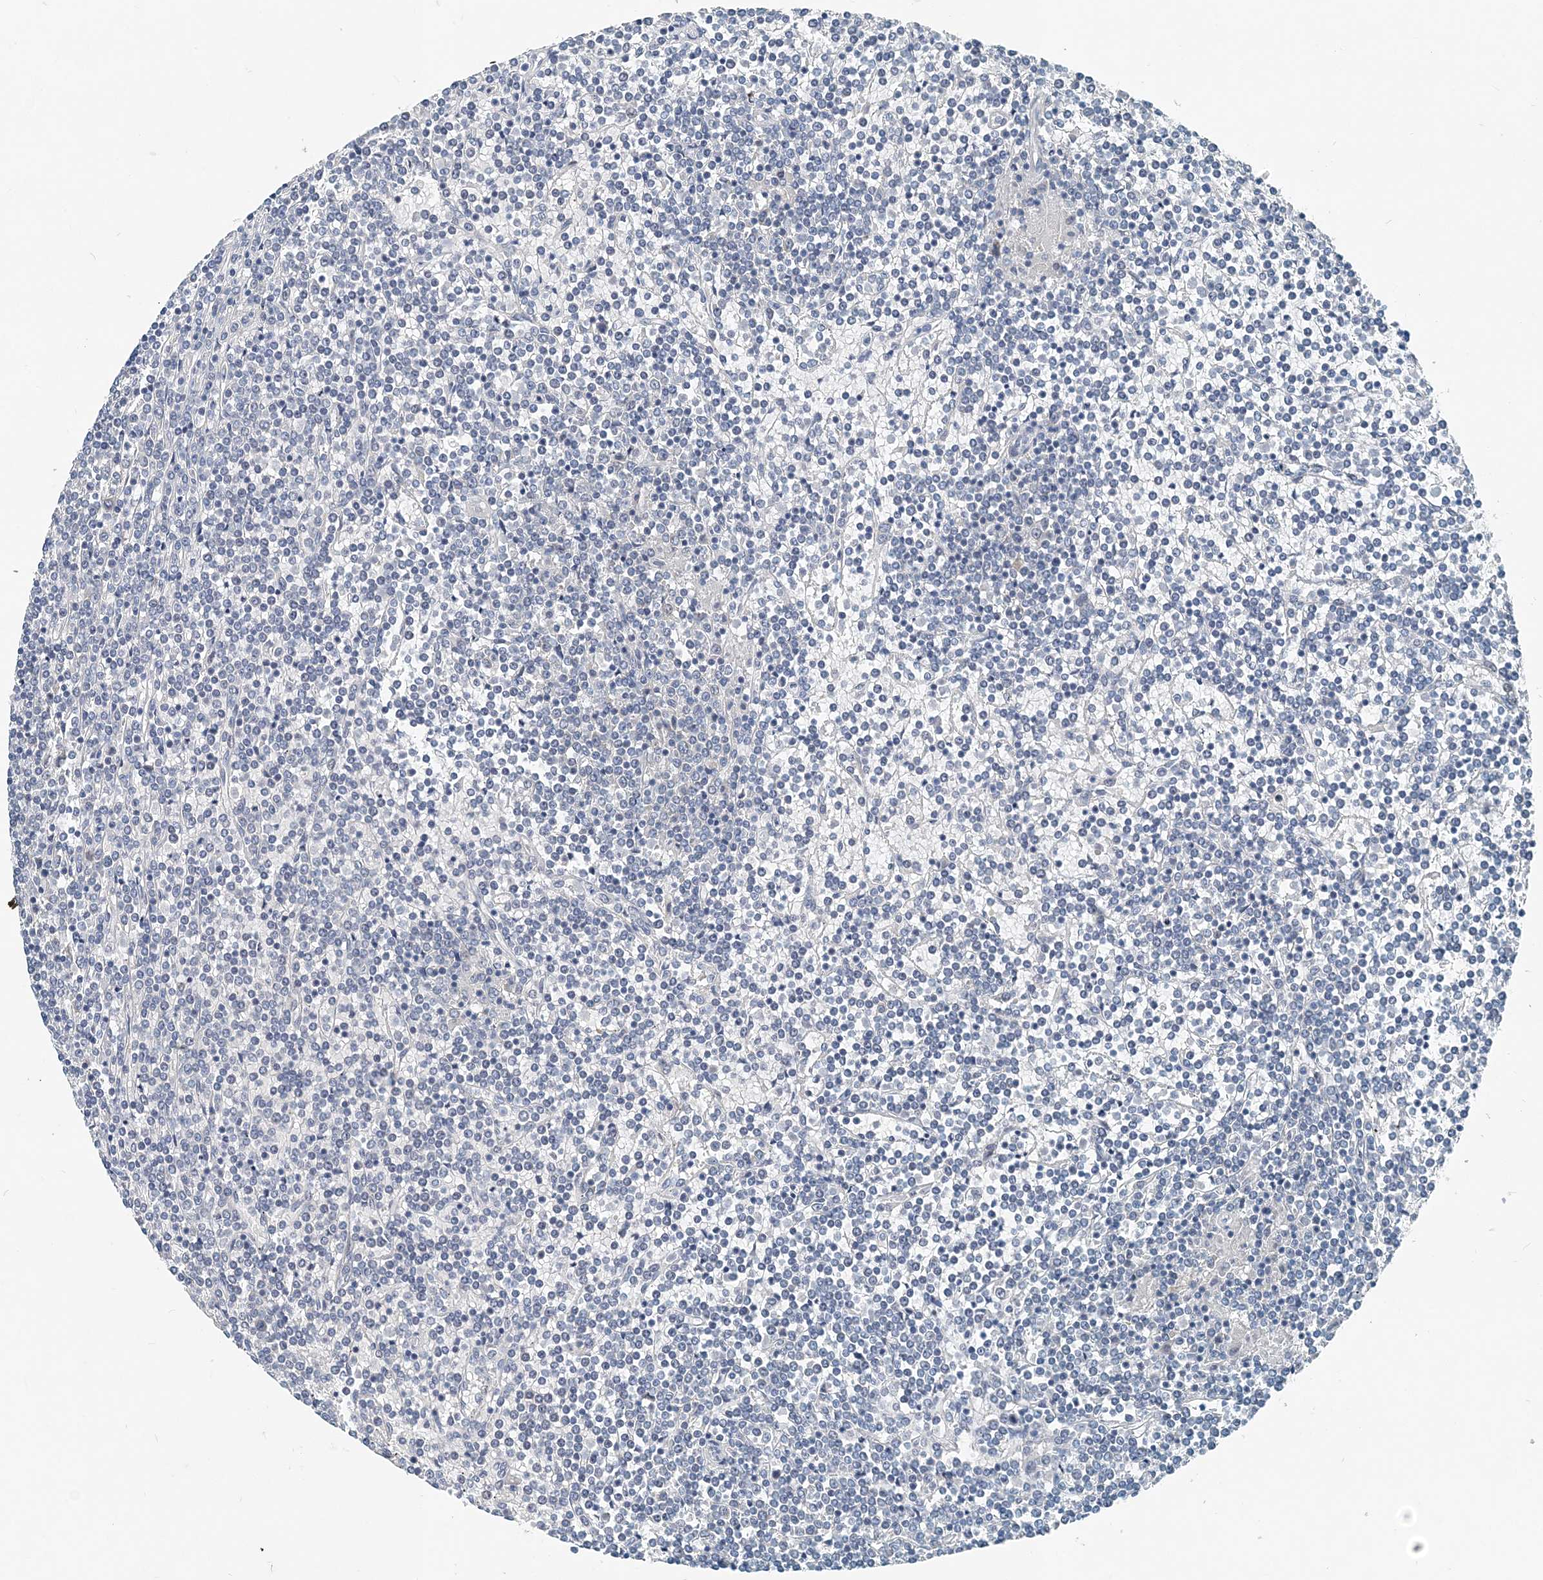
{"staining": {"intensity": "negative", "quantity": "none", "location": "none"}, "tissue": "lymphoma", "cell_type": "Tumor cells", "image_type": "cancer", "snomed": [{"axis": "morphology", "description": "Malignant lymphoma, non-Hodgkin's type, Low grade"}, {"axis": "topography", "description": "Spleen"}], "caption": "Immunohistochemical staining of lymphoma exhibits no significant expression in tumor cells. (DAB IHC with hematoxylin counter stain).", "gene": "EEF1A2", "patient": {"sex": "female", "age": 19}}